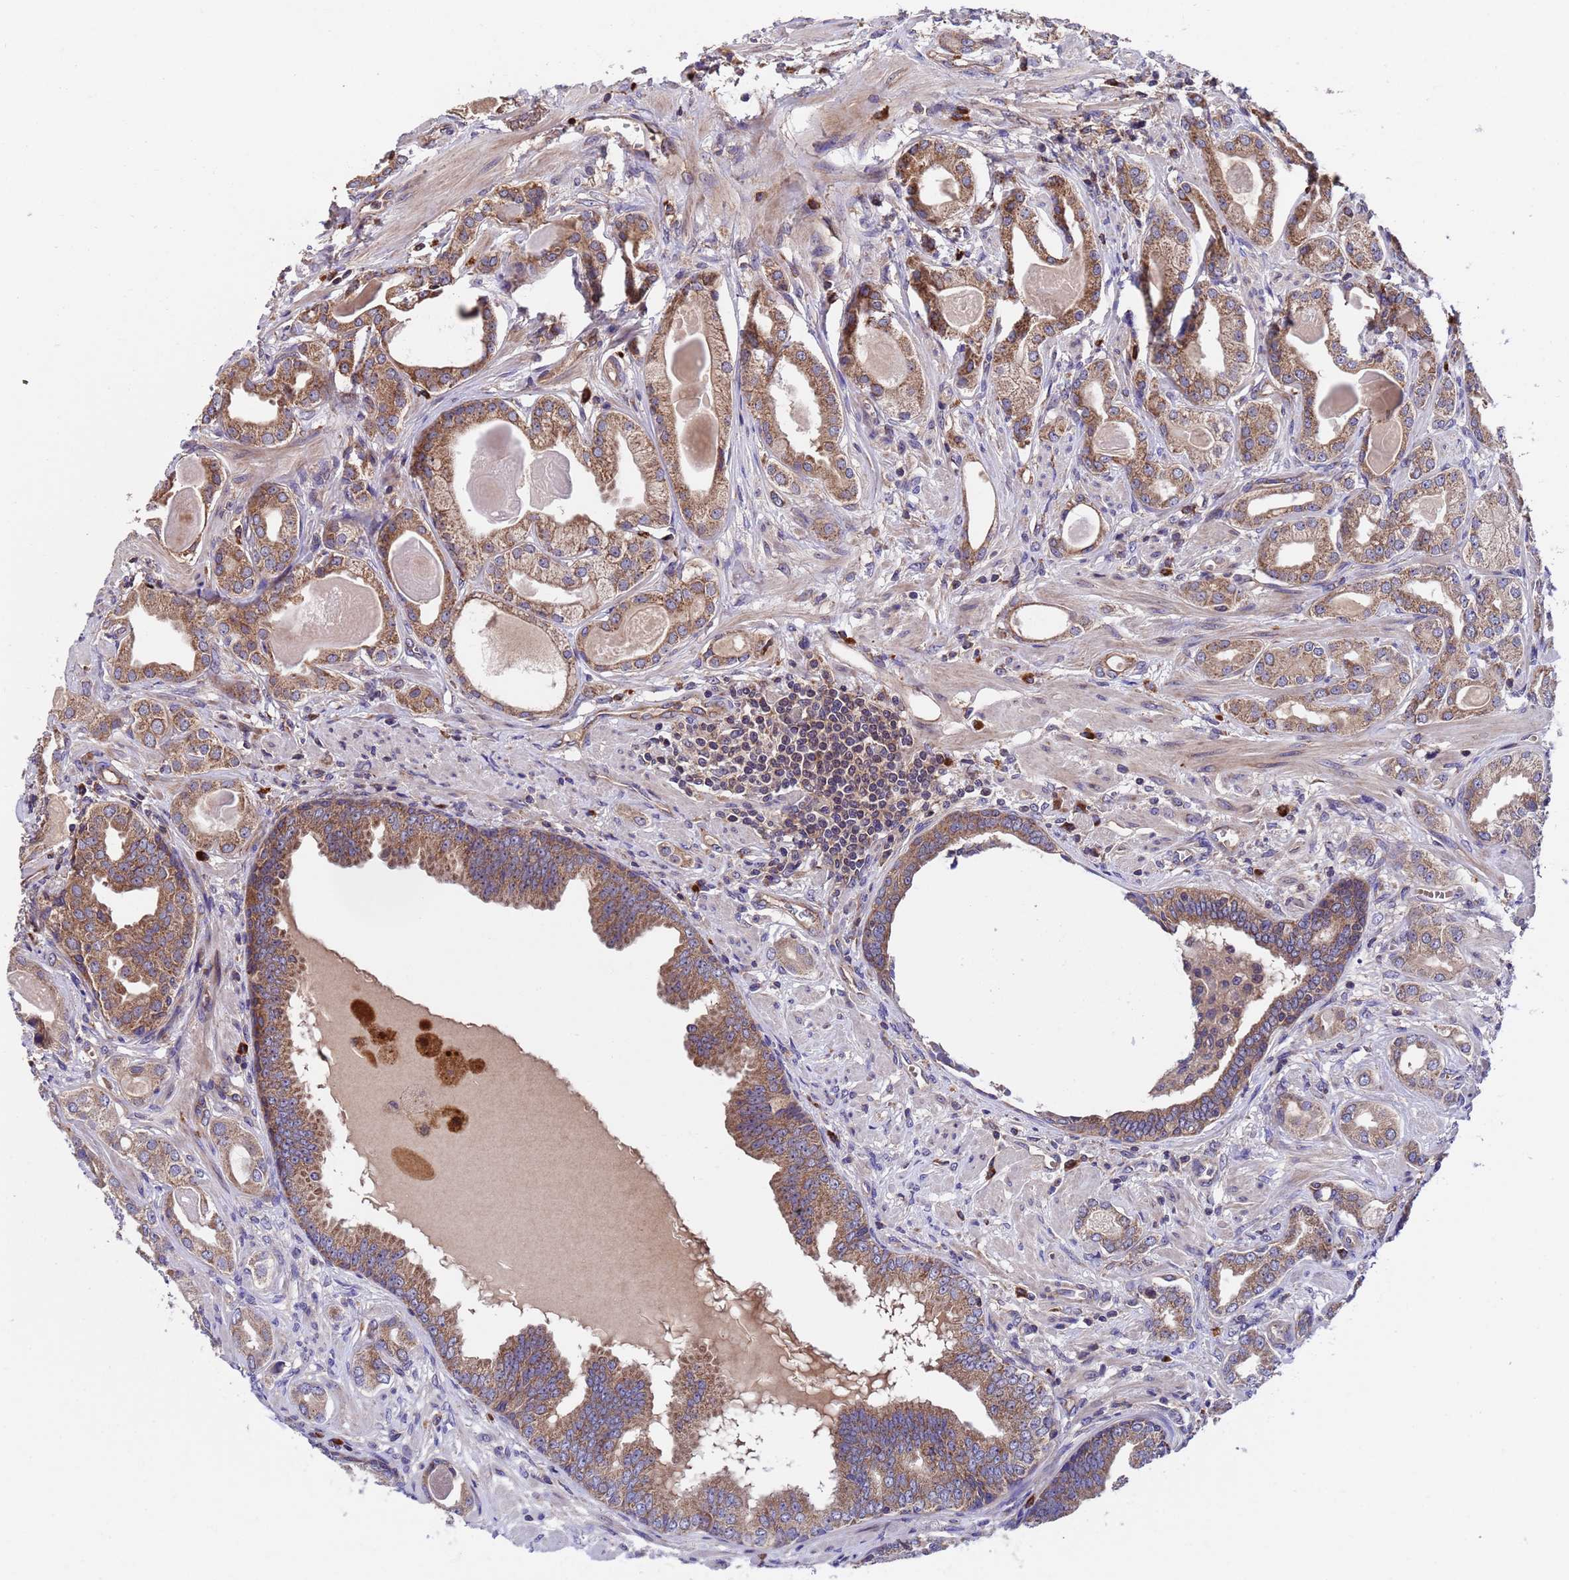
{"staining": {"intensity": "moderate", "quantity": ">75%", "location": "cytoplasmic/membranous"}, "tissue": "prostate cancer", "cell_type": "Tumor cells", "image_type": "cancer", "snomed": [{"axis": "morphology", "description": "Adenocarcinoma, Low grade"}, {"axis": "topography", "description": "Prostate"}], "caption": "An image of prostate cancer (low-grade adenocarcinoma) stained for a protein demonstrates moderate cytoplasmic/membranous brown staining in tumor cells.", "gene": "TSR3", "patient": {"sex": "male", "age": 64}}